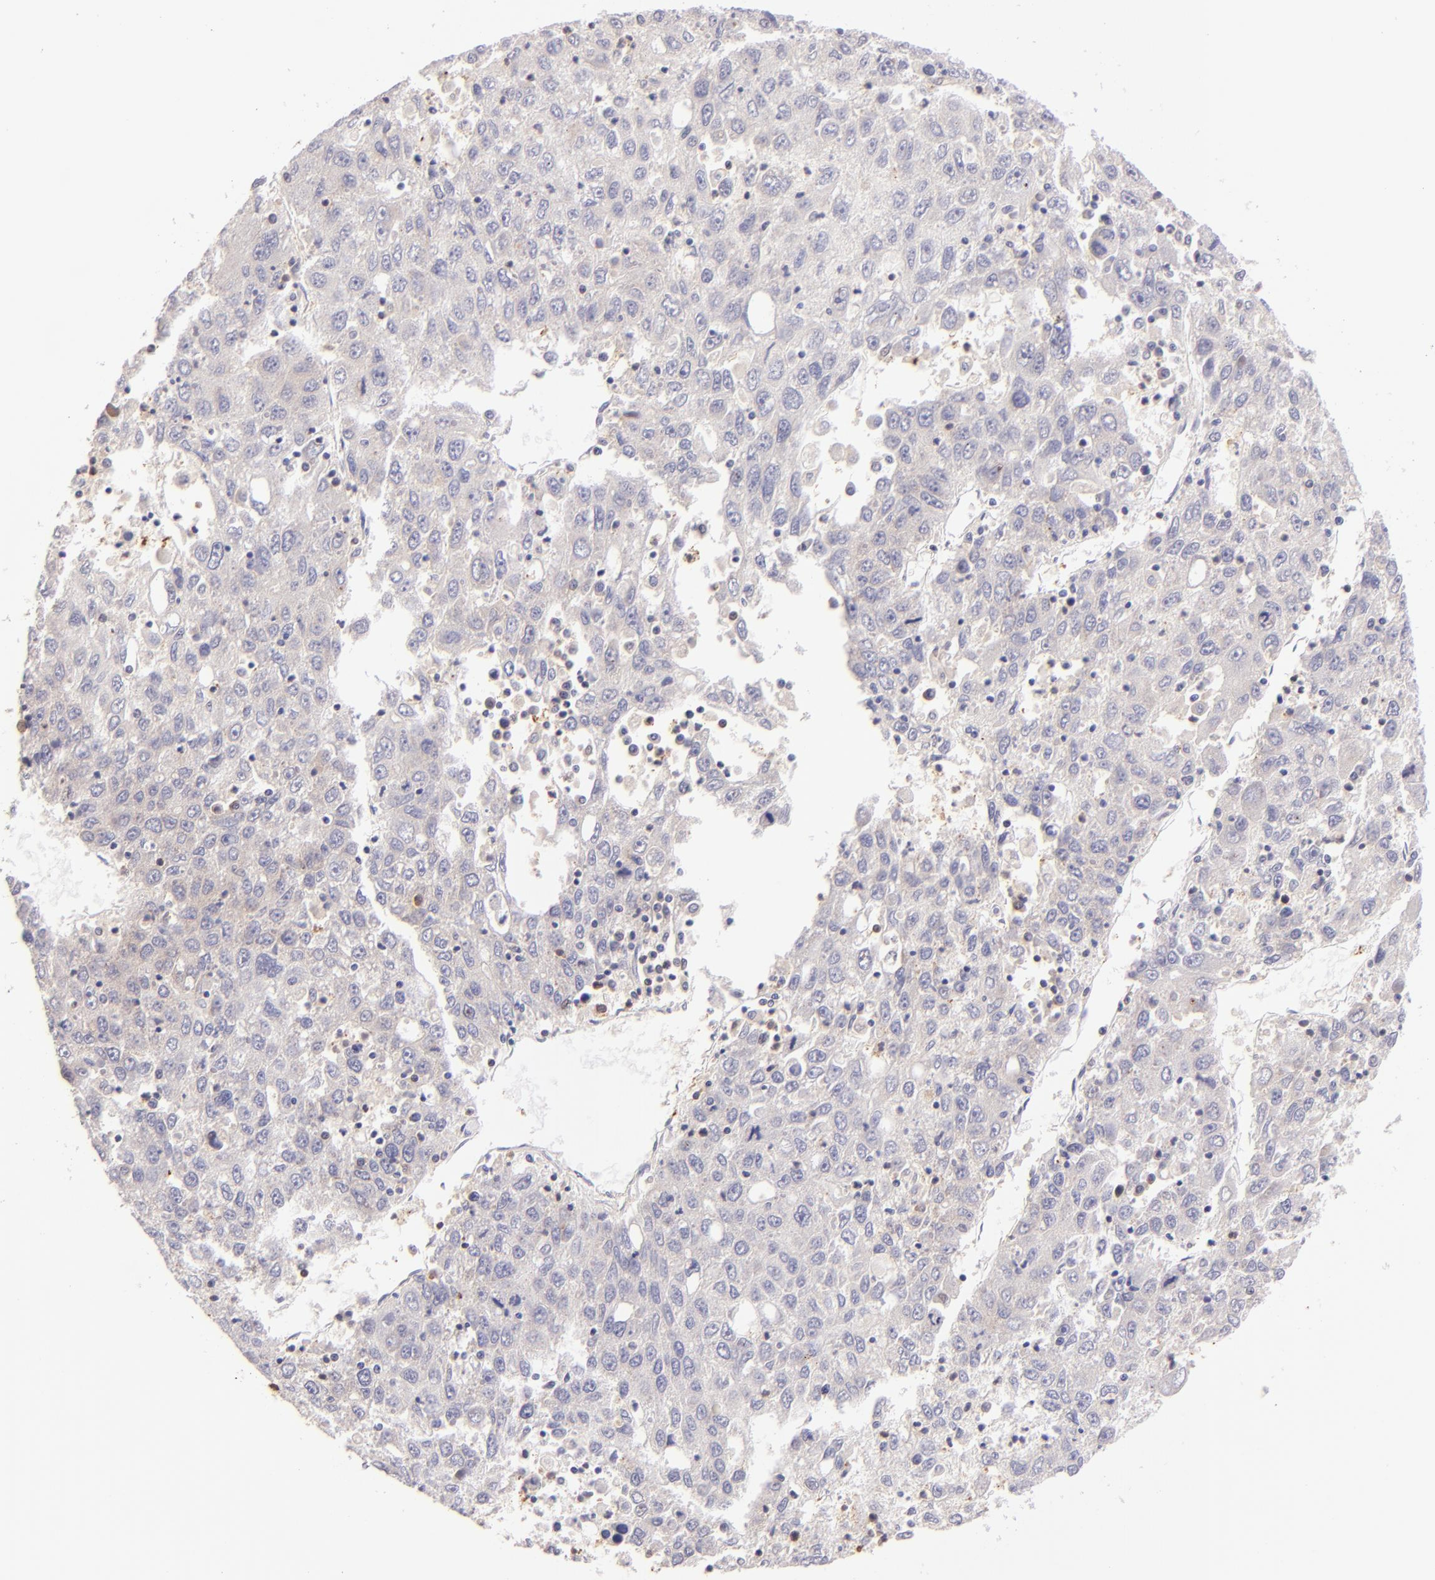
{"staining": {"intensity": "weak", "quantity": "25%-75%", "location": "cytoplasmic/membranous"}, "tissue": "liver cancer", "cell_type": "Tumor cells", "image_type": "cancer", "snomed": [{"axis": "morphology", "description": "Carcinoma, Hepatocellular, NOS"}, {"axis": "topography", "description": "Liver"}], "caption": "DAB immunohistochemical staining of human liver cancer shows weak cytoplasmic/membranous protein expression in approximately 25%-75% of tumor cells.", "gene": "BTK", "patient": {"sex": "male", "age": 49}}